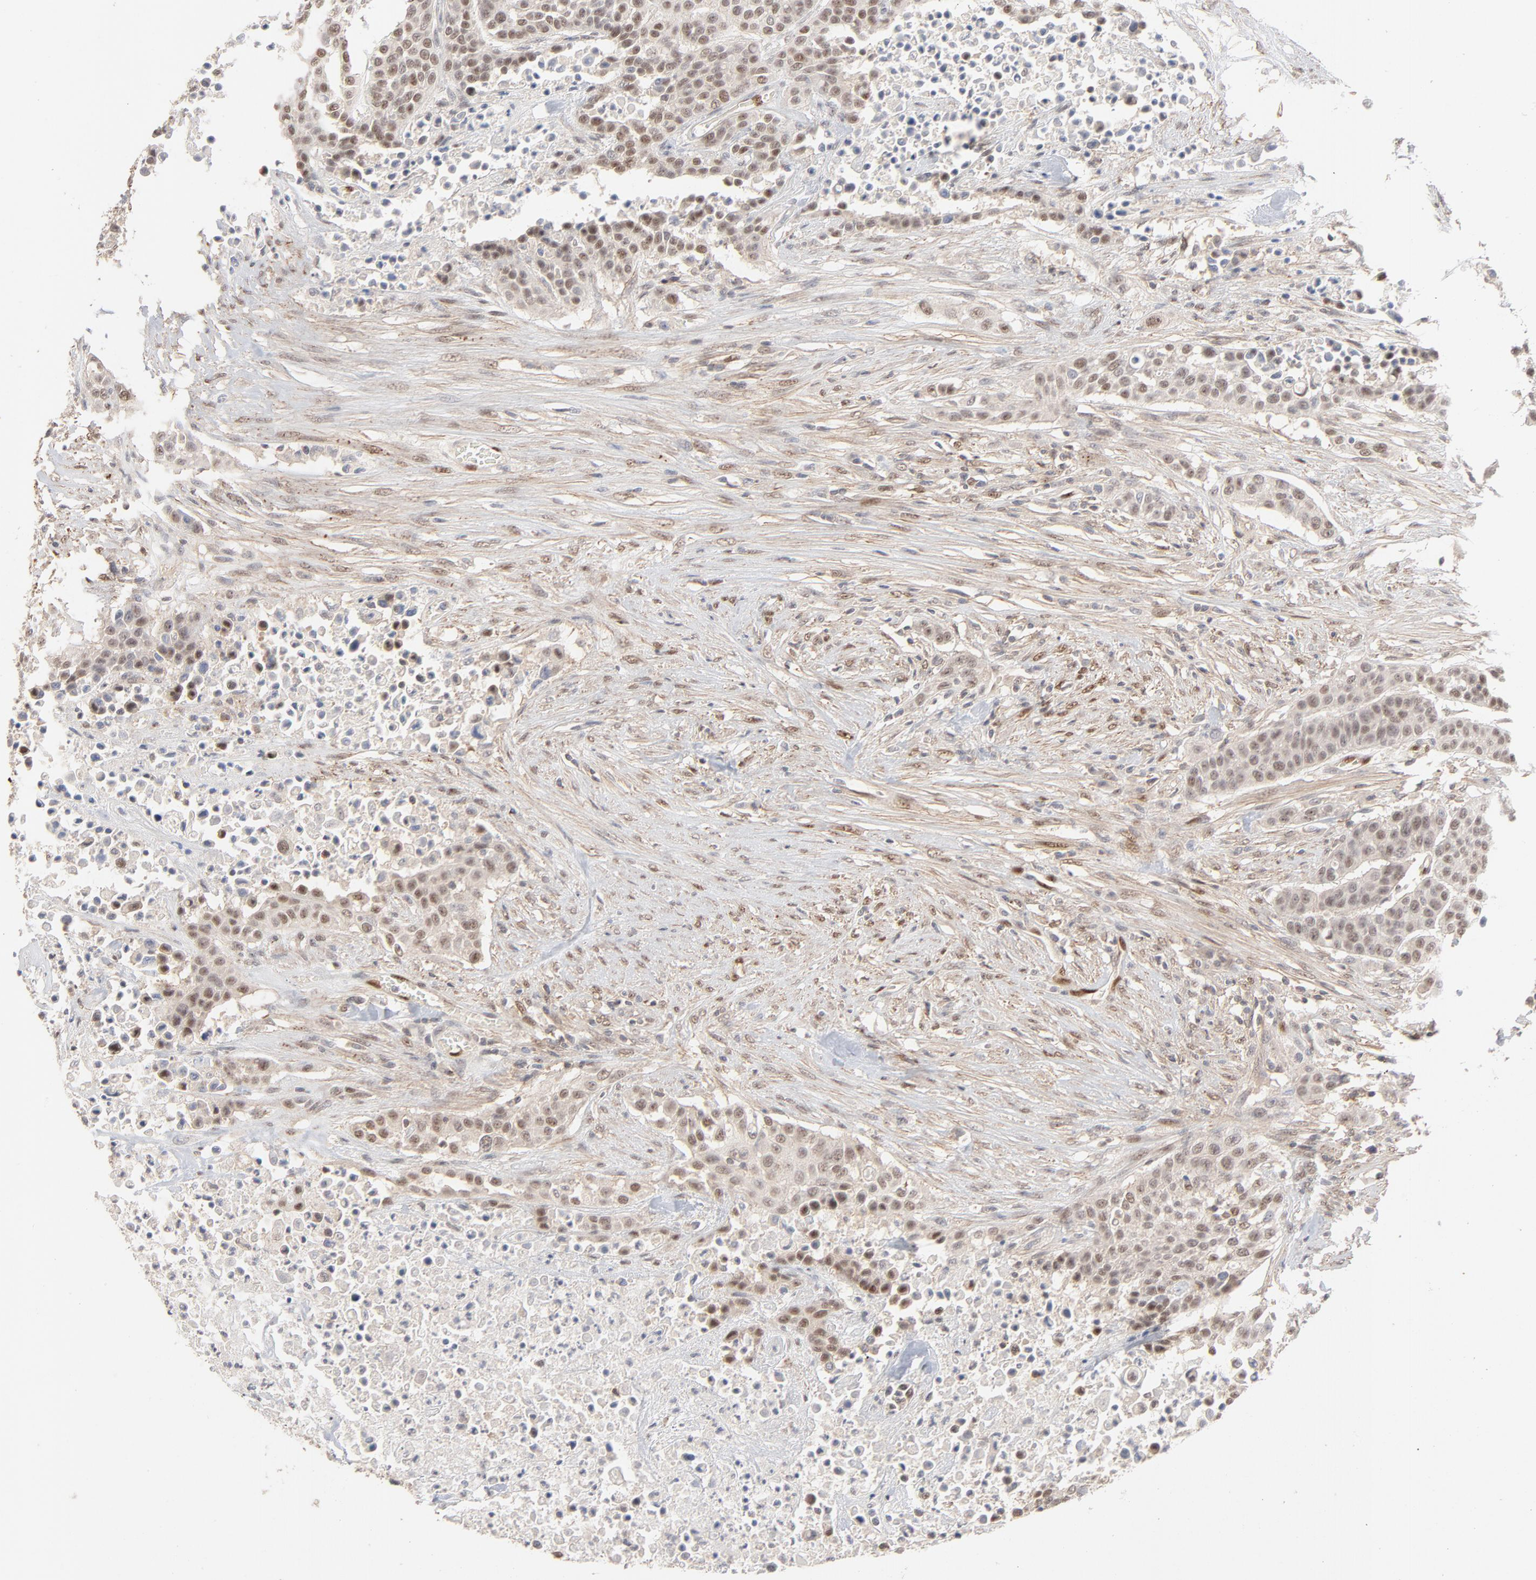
{"staining": {"intensity": "weak", "quantity": "25%-75%", "location": "nuclear"}, "tissue": "urothelial cancer", "cell_type": "Tumor cells", "image_type": "cancer", "snomed": [{"axis": "morphology", "description": "Urothelial carcinoma, High grade"}, {"axis": "topography", "description": "Urinary bladder"}], "caption": "Urothelial carcinoma (high-grade) stained with a protein marker displays weak staining in tumor cells.", "gene": "NFIB", "patient": {"sex": "male", "age": 74}}